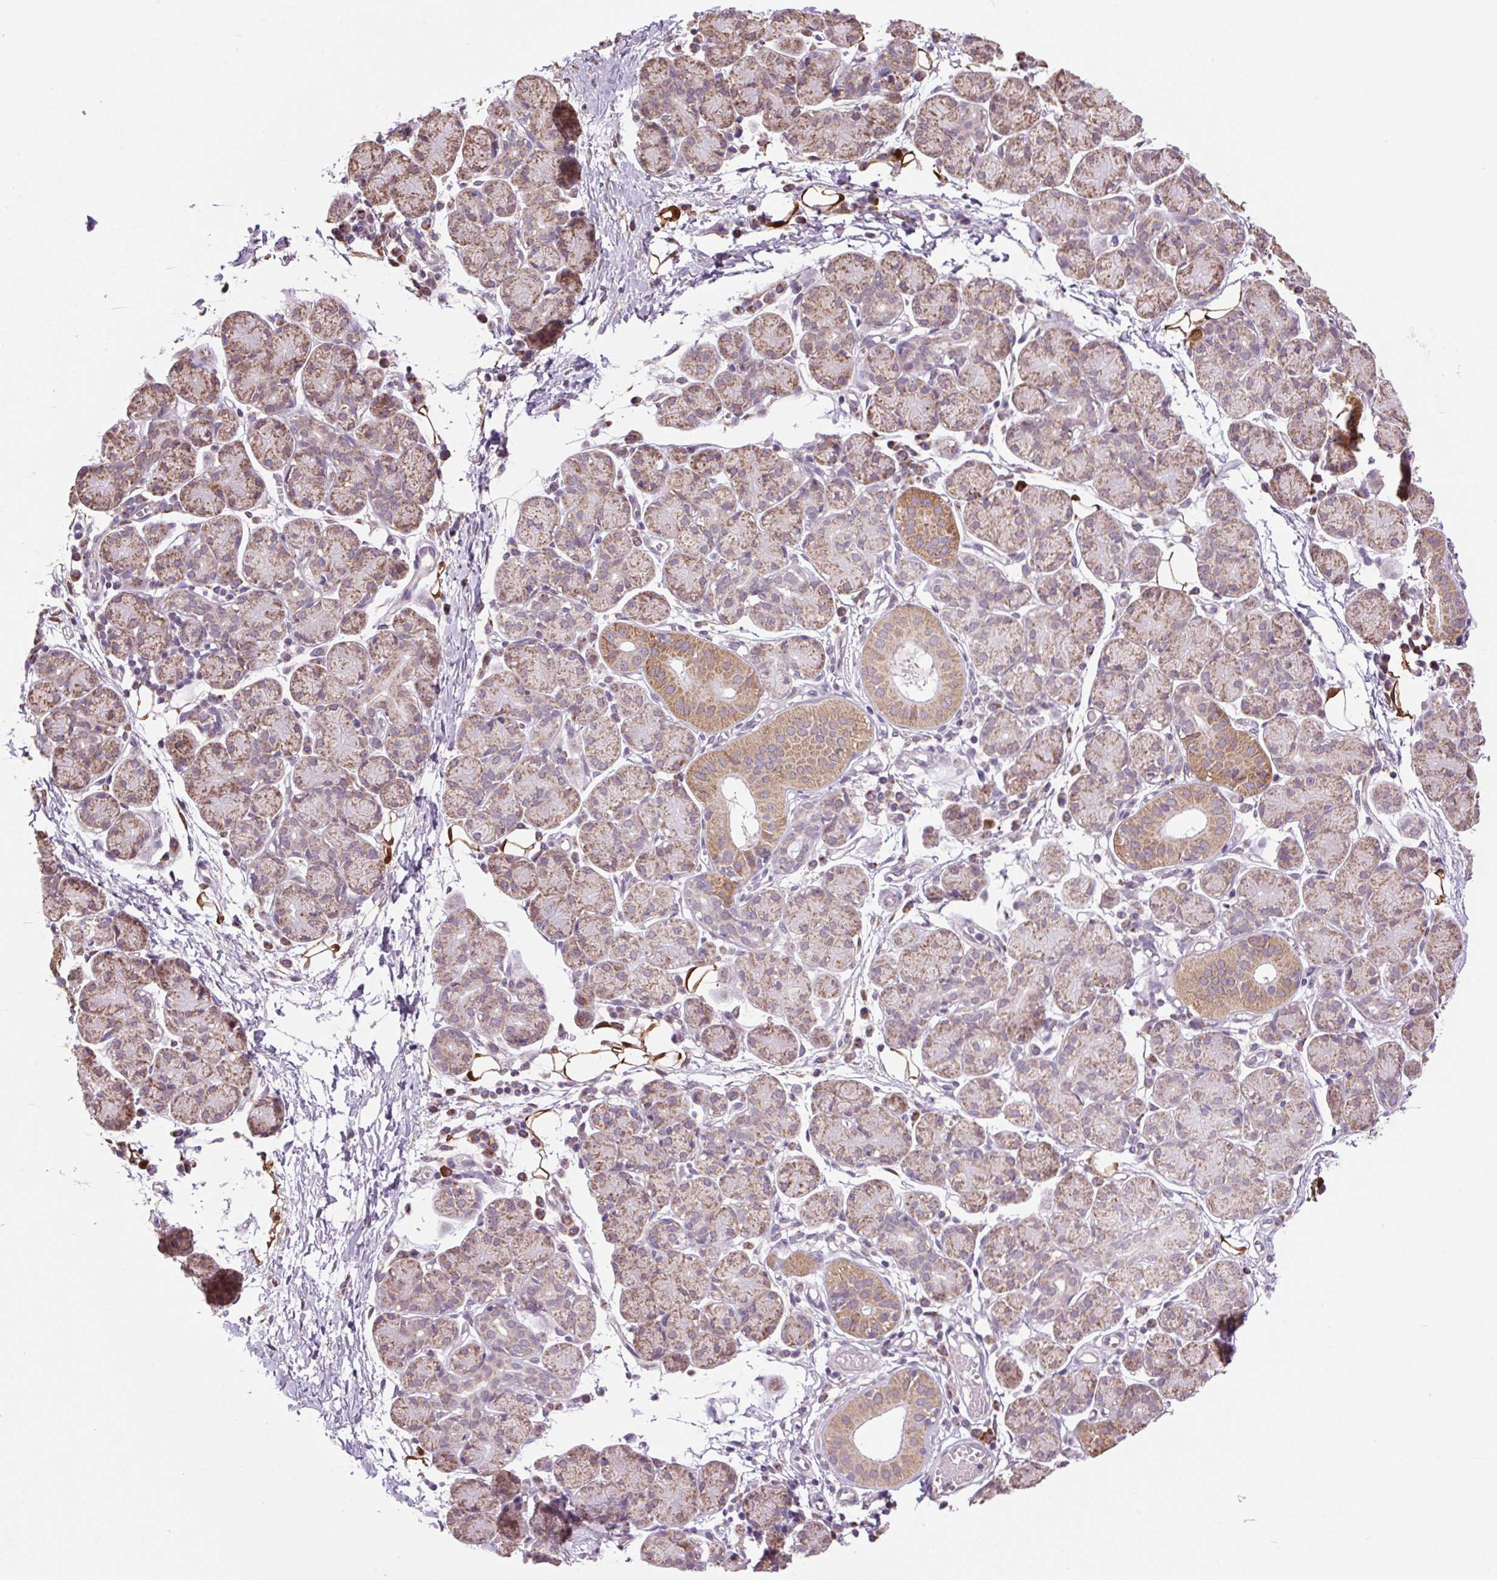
{"staining": {"intensity": "moderate", "quantity": "25%-75%", "location": "cytoplasmic/membranous"}, "tissue": "salivary gland", "cell_type": "Glandular cells", "image_type": "normal", "snomed": [{"axis": "morphology", "description": "Normal tissue, NOS"}, {"axis": "morphology", "description": "Inflammation, NOS"}, {"axis": "topography", "description": "Lymph node"}, {"axis": "topography", "description": "Salivary gland"}], "caption": "Immunohistochemistry (IHC) of unremarkable human salivary gland exhibits medium levels of moderate cytoplasmic/membranous expression in approximately 25%-75% of glandular cells.", "gene": "SGF29", "patient": {"sex": "male", "age": 3}}